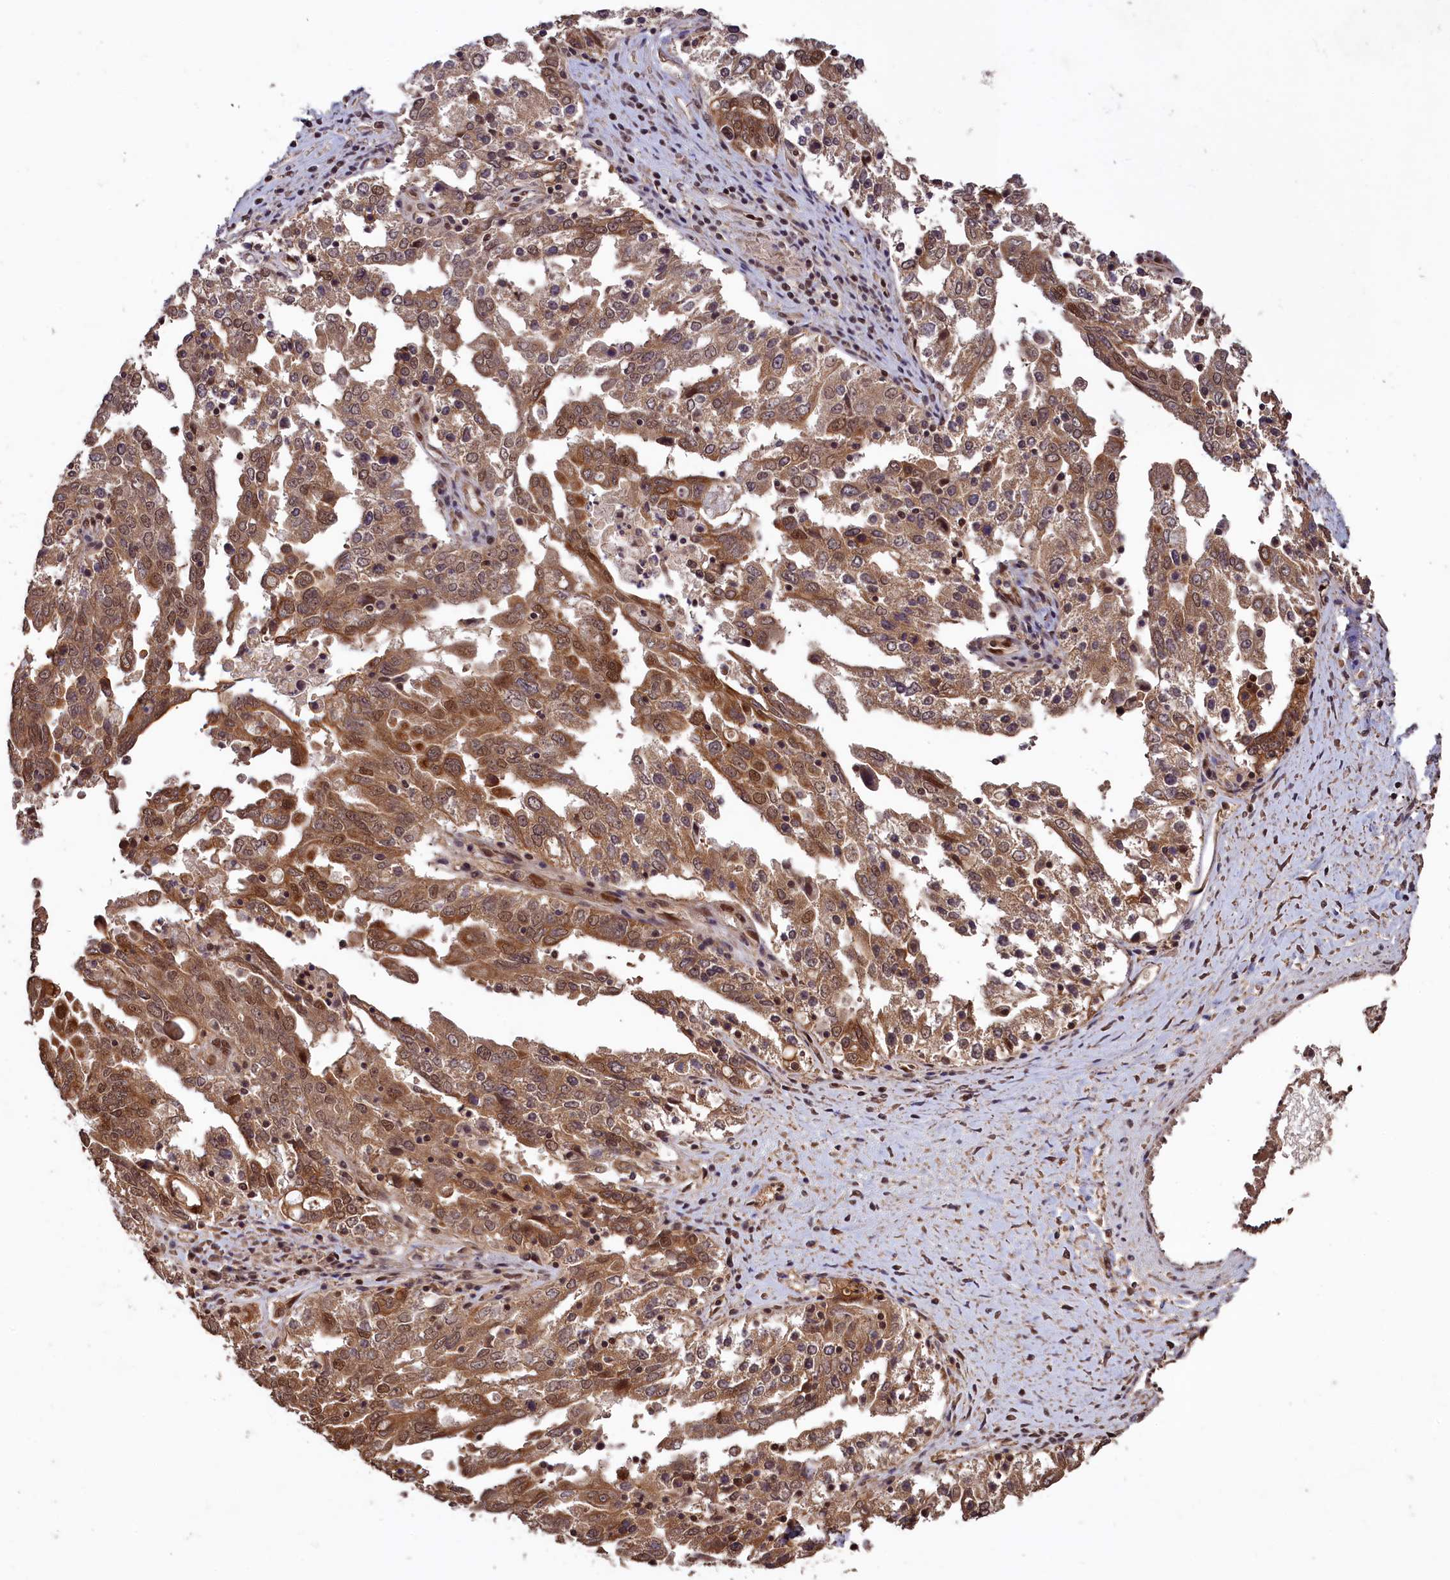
{"staining": {"intensity": "strong", "quantity": ">75%", "location": "cytoplasmic/membranous,nuclear"}, "tissue": "ovarian cancer", "cell_type": "Tumor cells", "image_type": "cancer", "snomed": [{"axis": "morphology", "description": "Carcinoma, endometroid"}, {"axis": "topography", "description": "Ovary"}], "caption": "A brown stain highlights strong cytoplasmic/membranous and nuclear expression of a protein in ovarian cancer tumor cells. The protein is stained brown, and the nuclei are stained in blue (DAB IHC with brightfield microscopy, high magnification).", "gene": "NAE1", "patient": {"sex": "female", "age": 62}}